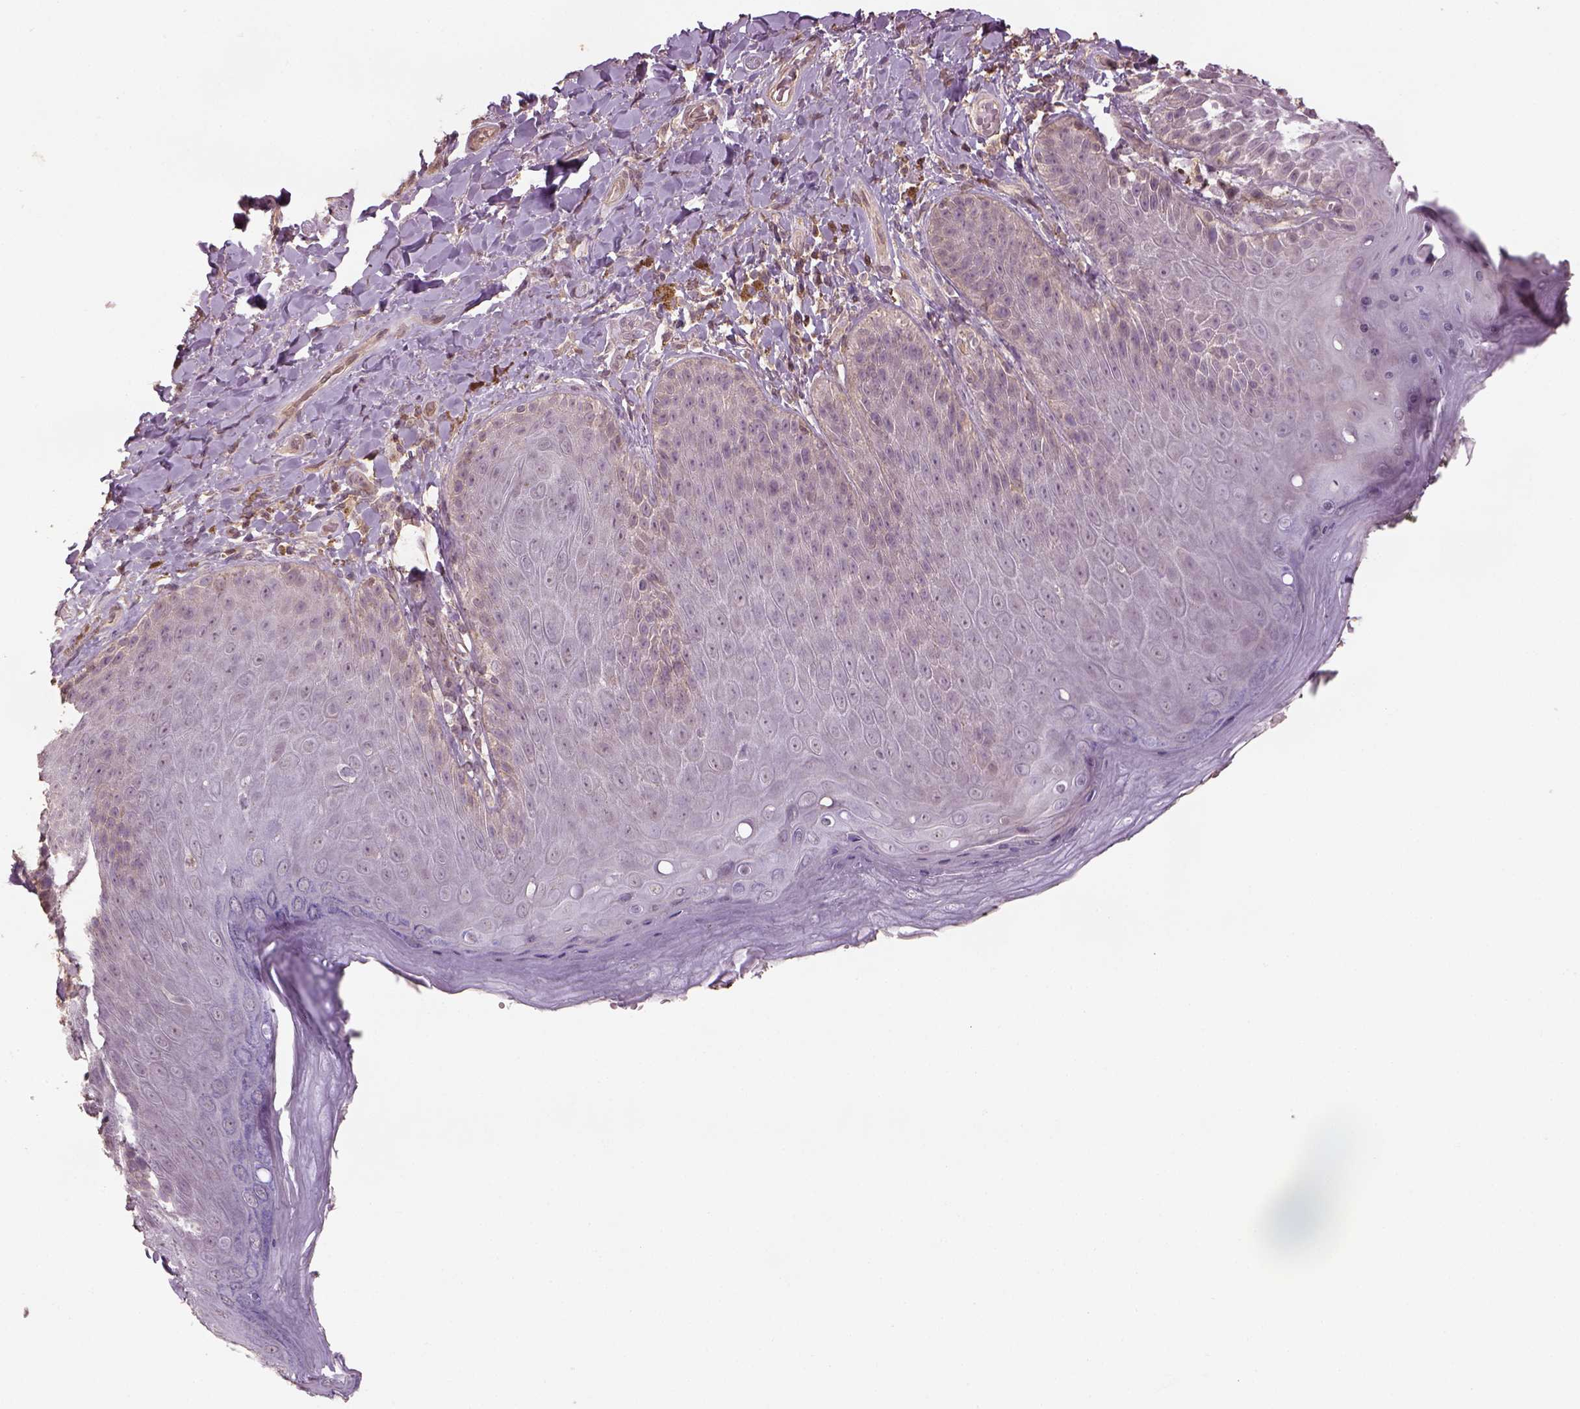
{"staining": {"intensity": "negative", "quantity": "none", "location": "none"}, "tissue": "skin", "cell_type": "Epidermal cells", "image_type": "normal", "snomed": [{"axis": "morphology", "description": "Normal tissue, NOS"}, {"axis": "topography", "description": "Anal"}], "caption": "Immunohistochemistry (IHC) image of unremarkable skin: human skin stained with DAB exhibits no significant protein expression in epidermal cells.", "gene": "LIN7A", "patient": {"sex": "male", "age": 53}}